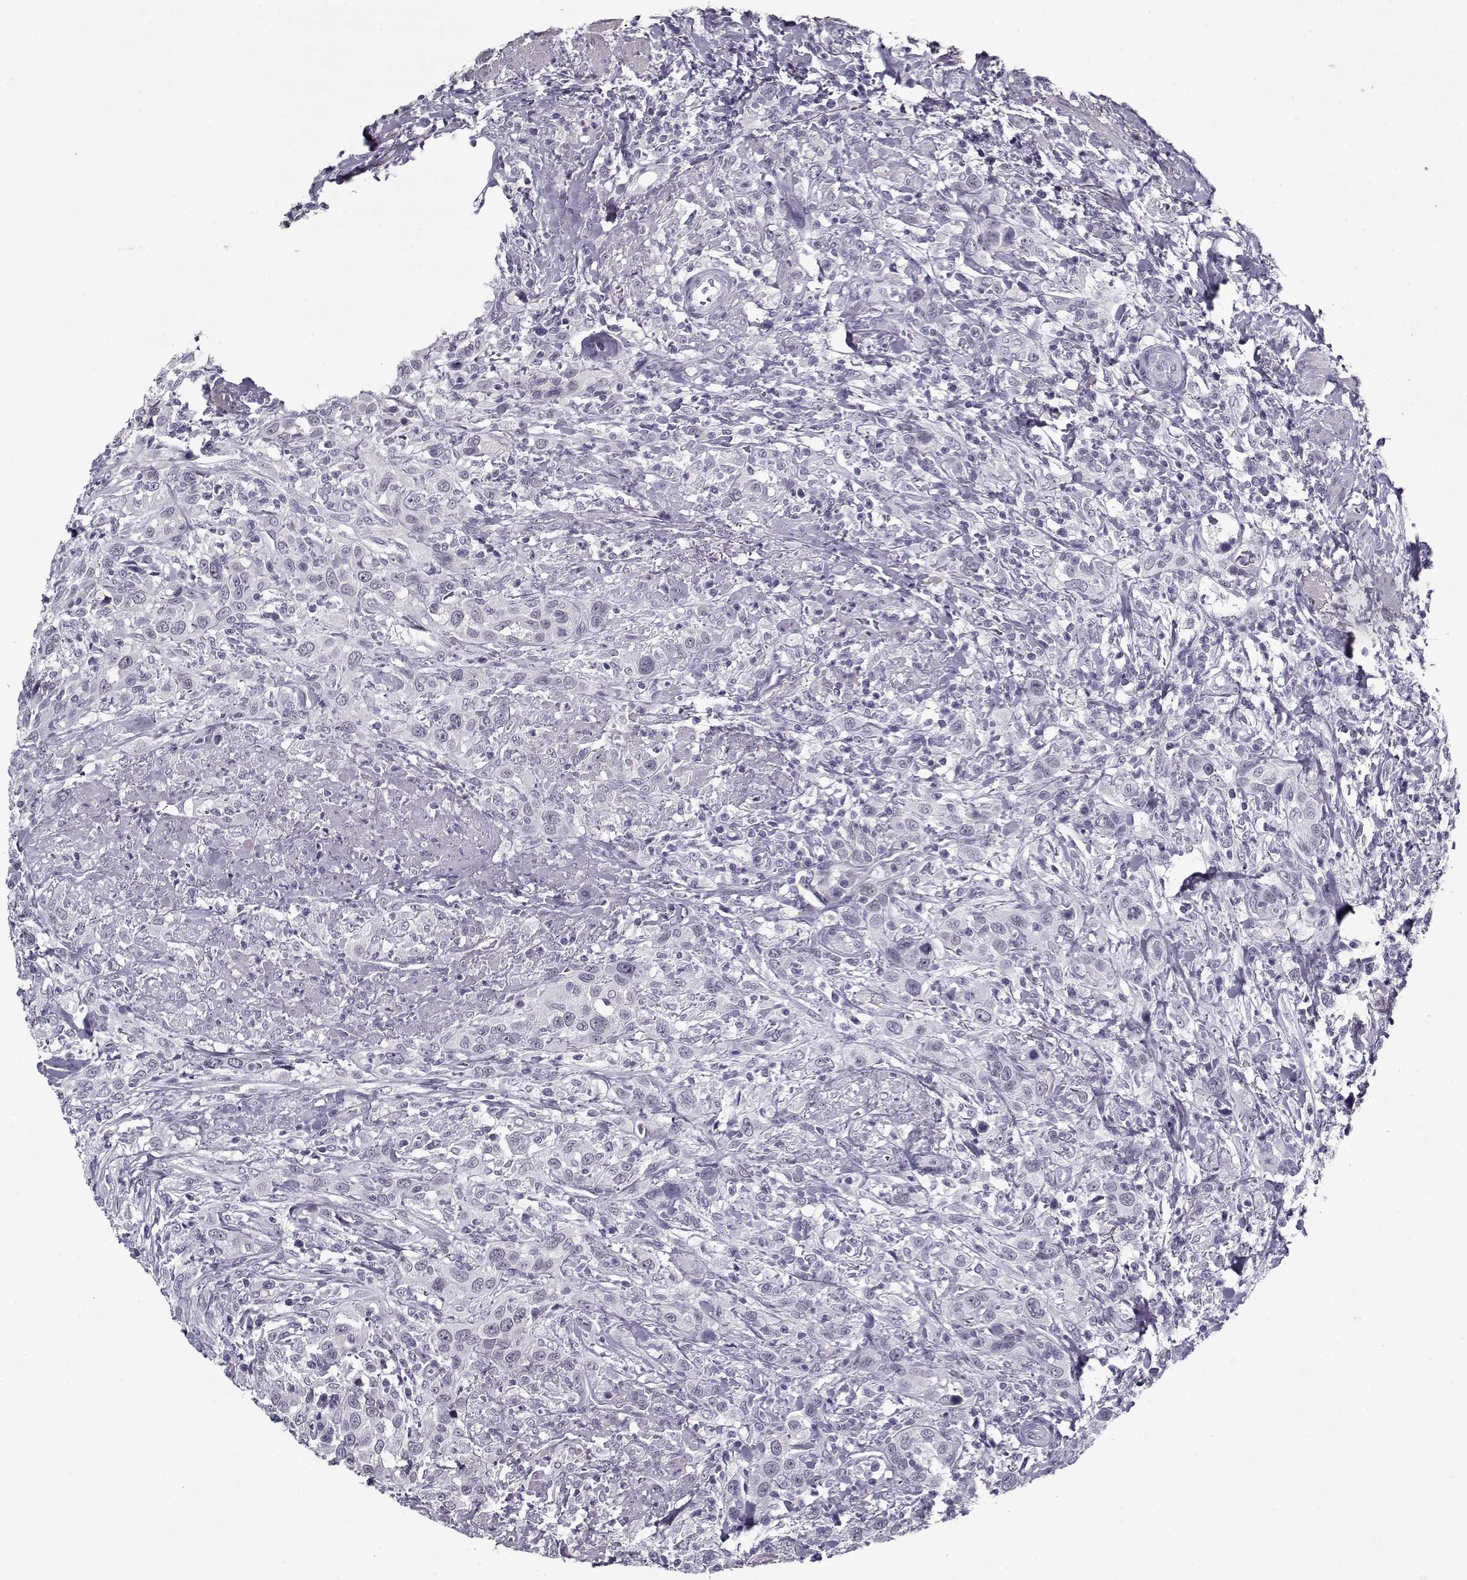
{"staining": {"intensity": "negative", "quantity": "none", "location": "none"}, "tissue": "urothelial cancer", "cell_type": "Tumor cells", "image_type": "cancer", "snomed": [{"axis": "morphology", "description": "Urothelial carcinoma, NOS"}, {"axis": "morphology", "description": "Urothelial carcinoma, High grade"}, {"axis": "topography", "description": "Urinary bladder"}], "caption": "Immunohistochemistry photomicrograph of neoplastic tissue: human transitional cell carcinoma stained with DAB (3,3'-diaminobenzidine) shows no significant protein positivity in tumor cells.", "gene": "RNF32", "patient": {"sex": "female", "age": 64}}